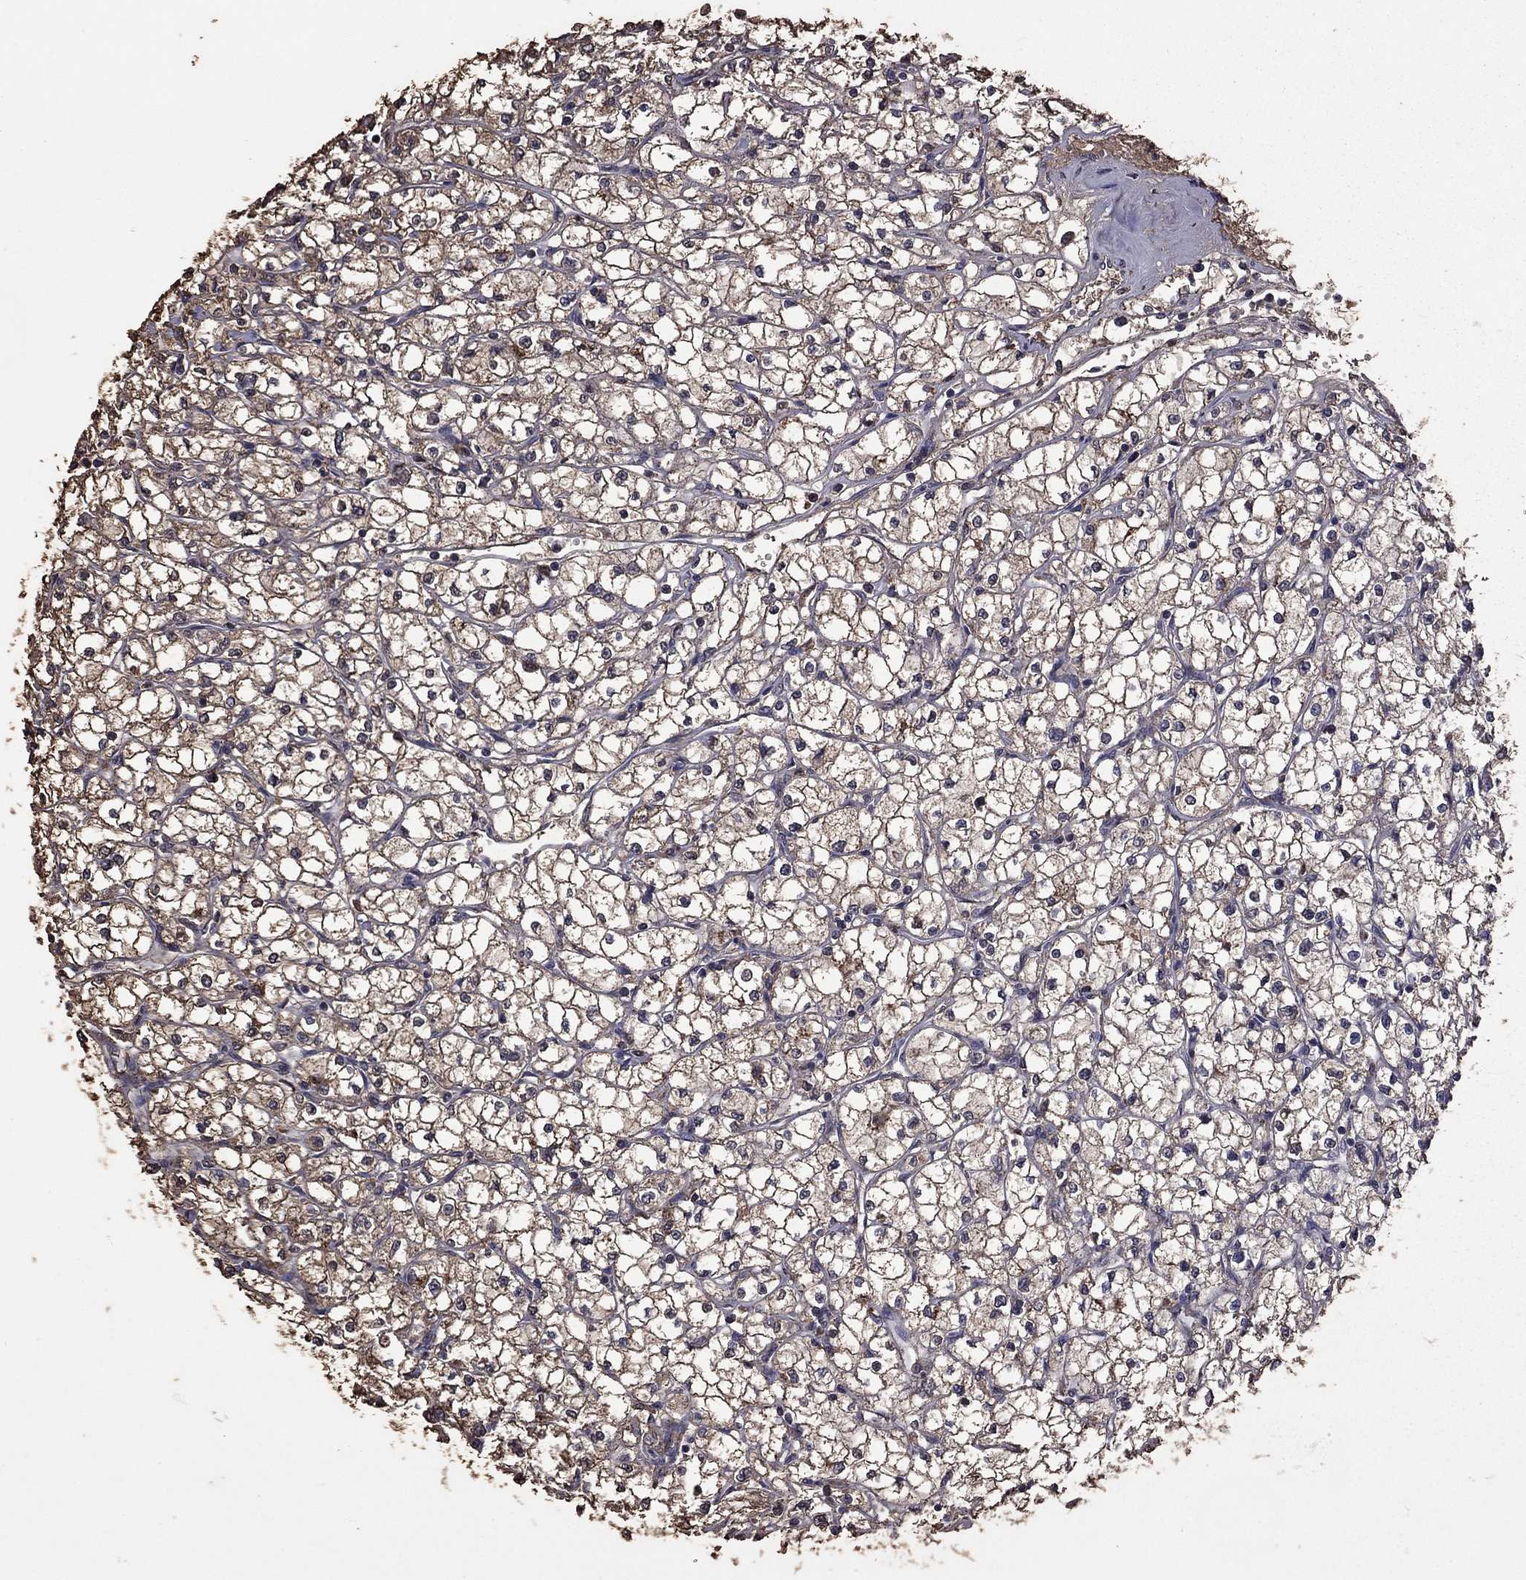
{"staining": {"intensity": "weak", "quantity": "25%-75%", "location": "cytoplasmic/membranous"}, "tissue": "renal cancer", "cell_type": "Tumor cells", "image_type": "cancer", "snomed": [{"axis": "morphology", "description": "Adenocarcinoma, NOS"}, {"axis": "topography", "description": "Kidney"}], "caption": "Weak cytoplasmic/membranous protein staining is appreciated in about 25%-75% of tumor cells in adenocarcinoma (renal). Using DAB (brown) and hematoxylin (blue) stains, captured at high magnification using brightfield microscopy.", "gene": "SERPINA5", "patient": {"sex": "male", "age": 67}}